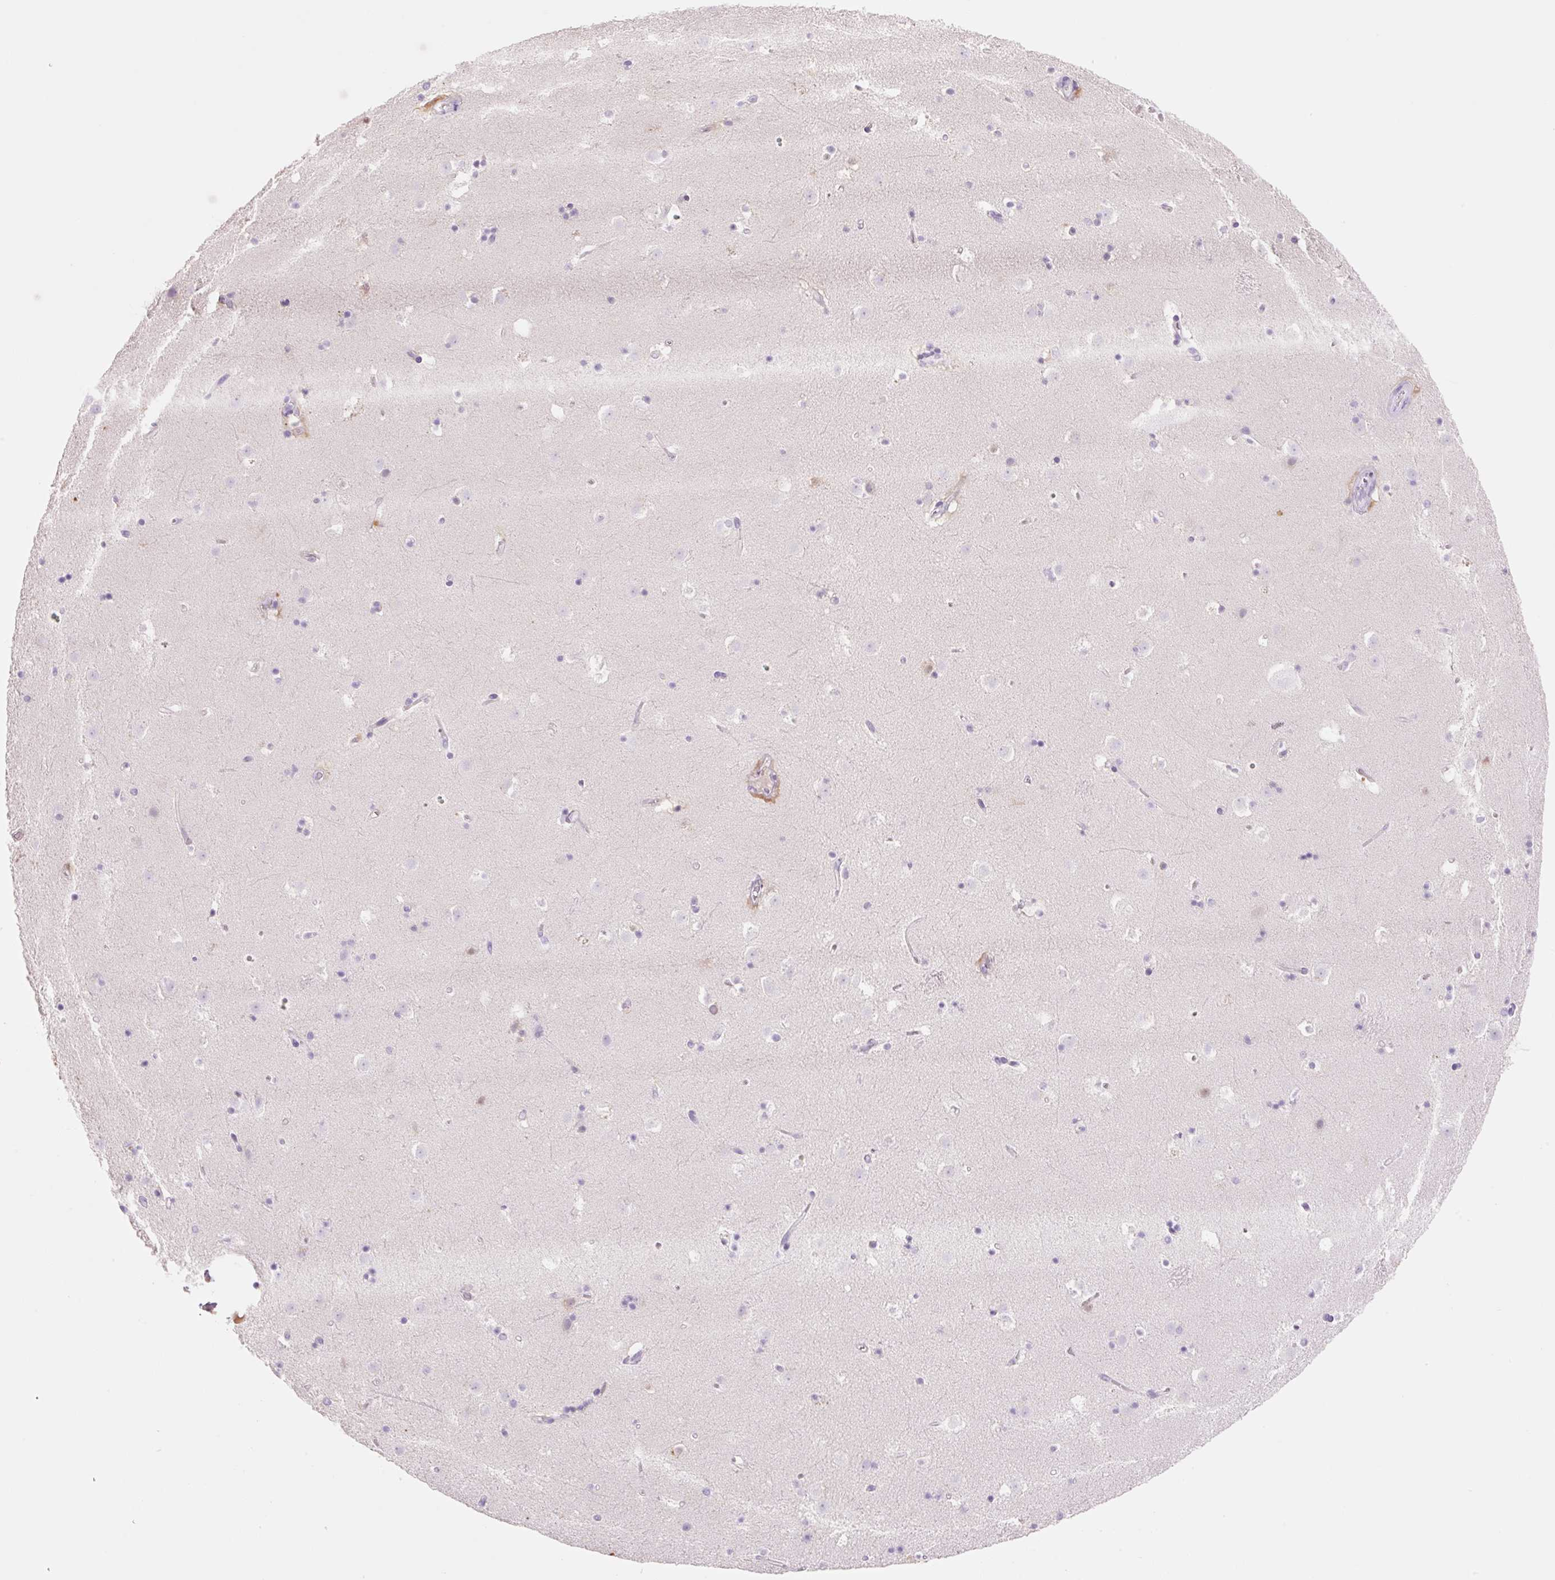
{"staining": {"intensity": "negative", "quantity": "none", "location": "none"}, "tissue": "caudate", "cell_type": "Glial cells", "image_type": "normal", "snomed": [{"axis": "morphology", "description": "Normal tissue, NOS"}, {"axis": "topography", "description": "Lateral ventricle wall"}], "caption": "This histopathology image is of normal caudate stained with IHC to label a protein in brown with the nuclei are counter-stained blue. There is no expression in glial cells. (IHC, brightfield microscopy, high magnification).", "gene": "FABP5", "patient": {"sex": "male", "age": 37}}